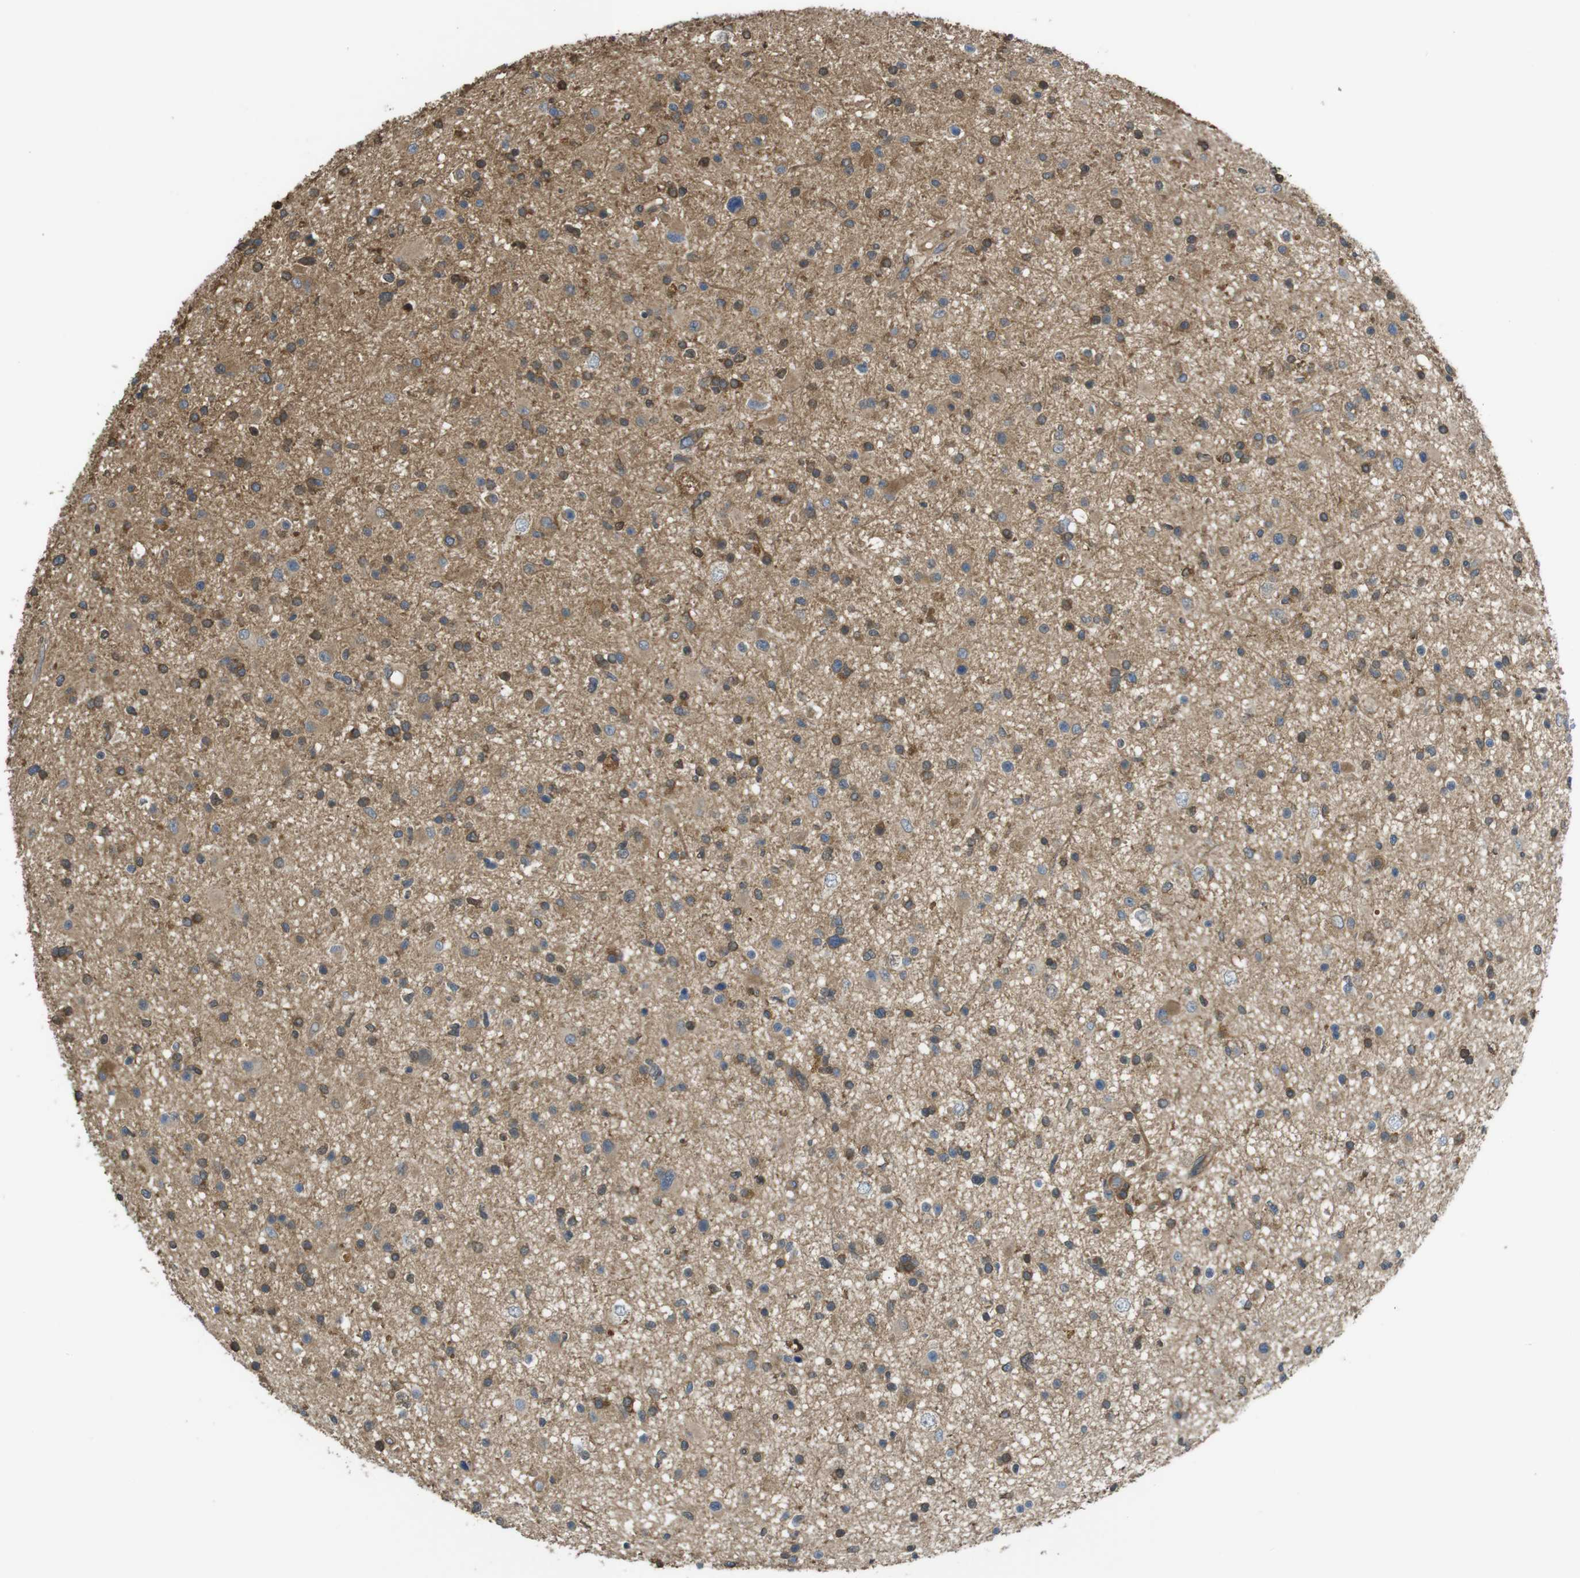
{"staining": {"intensity": "moderate", "quantity": ">75%", "location": "cytoplasmic/membranous"}, "tissue": "glioma", "cell_type": "Tumor cells", "image_type": "cancer", "snomed": [{"axis": "morphology", "description": "Glioma, malignant, High grade"}, {"axis": "topography", "description": "Brain"}], "caption": "Immunohistochemical staining of glioma demonstrates medium levels of moderate cytoplasmic/membranous positivity in about >75% of tumor cells. (DAB = brown stain, brightfield microscopy at high magnification).", "gene": "ARHGDIA", "patient": {"sex": "male", "age": 33}}